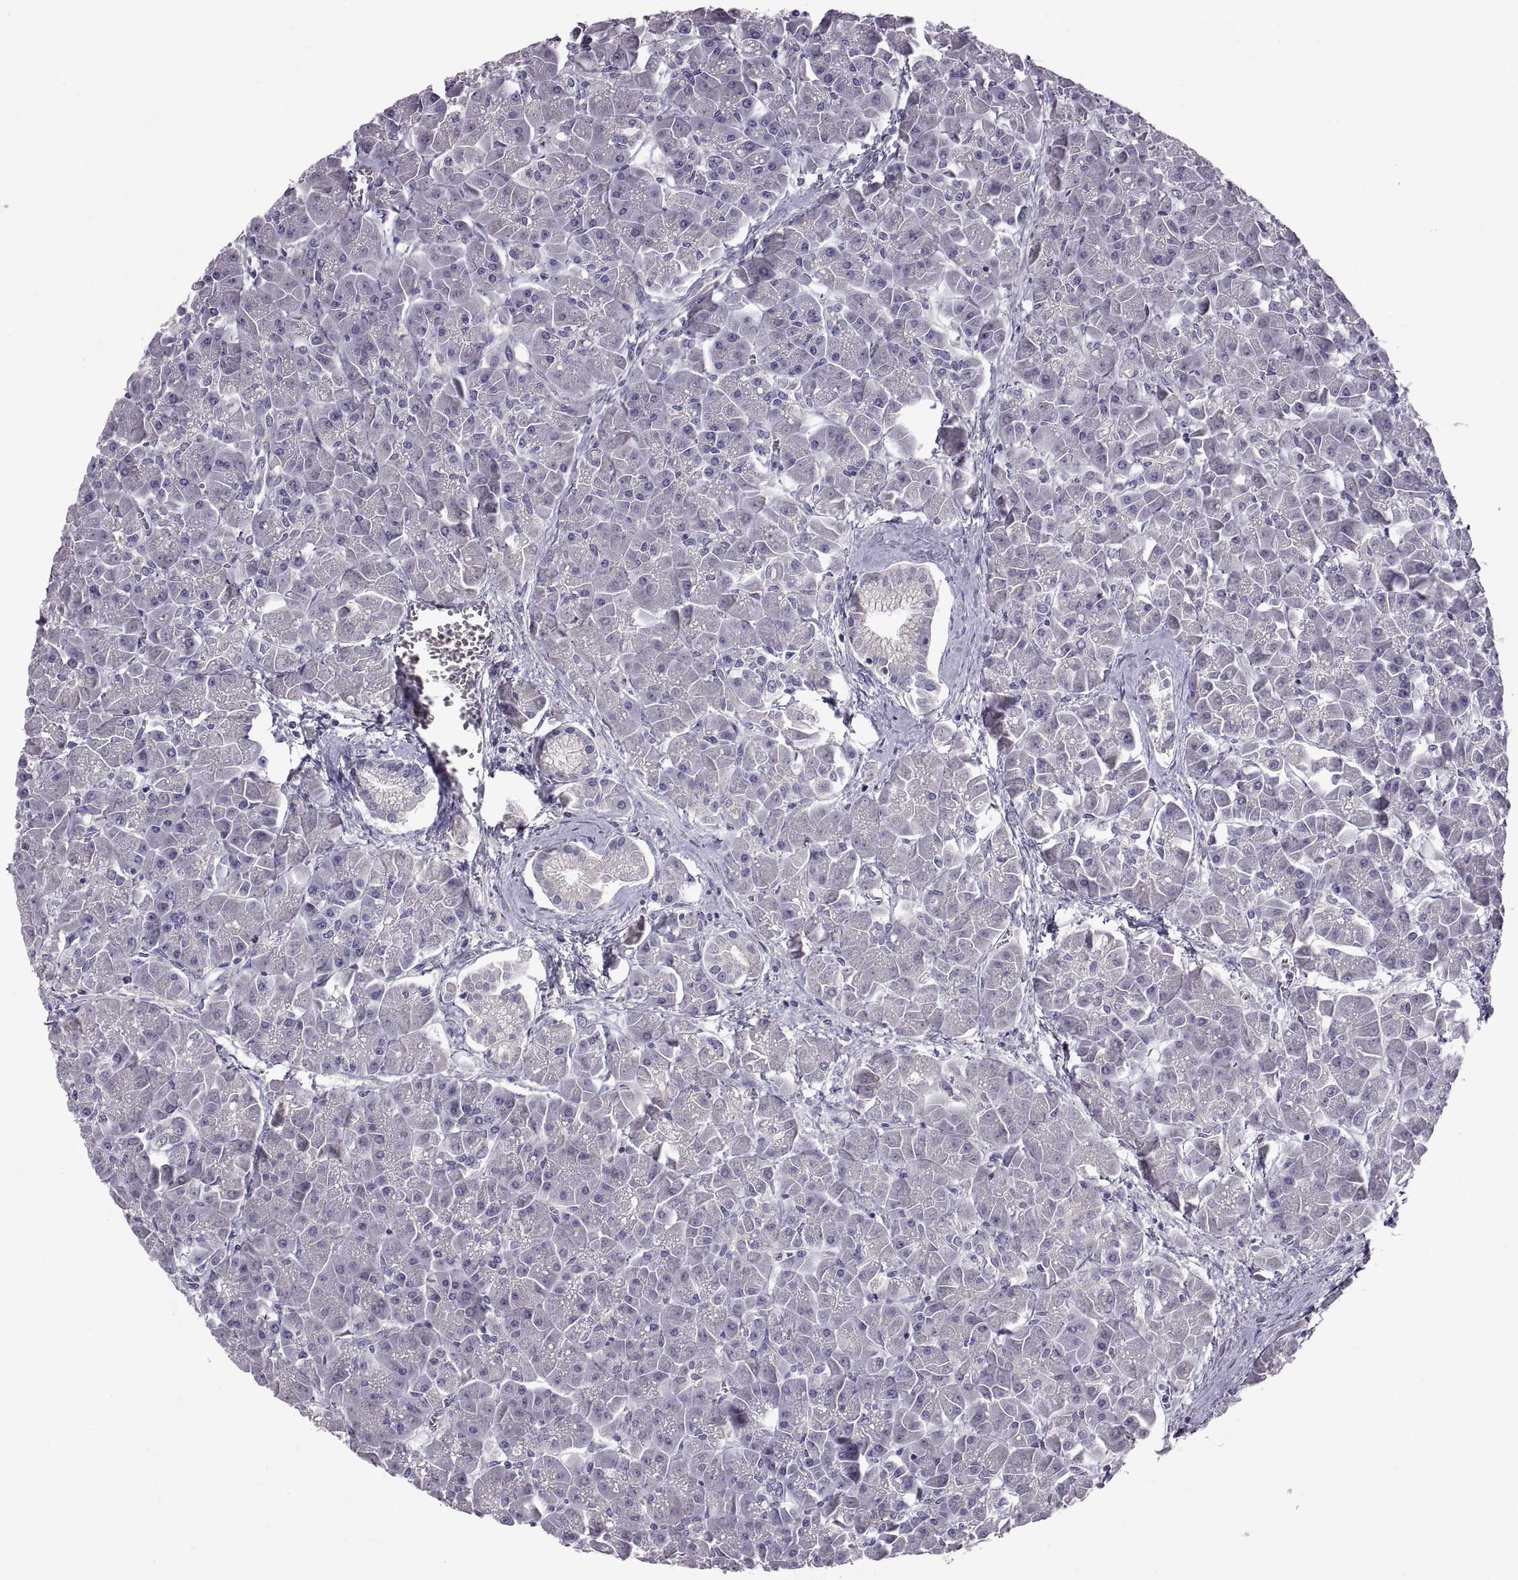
{"staining": {"intensity": "negative", "quantity": "none", "location": "none"}, "tissue": "pancreas", "cell_type": "Exocrine glandular cells", "image_type": "normal", "snomed": [{"axis": "morphology", "description": "Normal tissue, NOS"}, {"axis": "topography", "description": "Pancreas"}], "caption": "Exocrine glandular cells show no significant protein expression in normal pancreas. The staining is performed using DAB brown chromogen with nuclei counter-stained in using hematoxylin.", "gene": "ADAM32", "patient": {"sex": "male", "age": 70}}